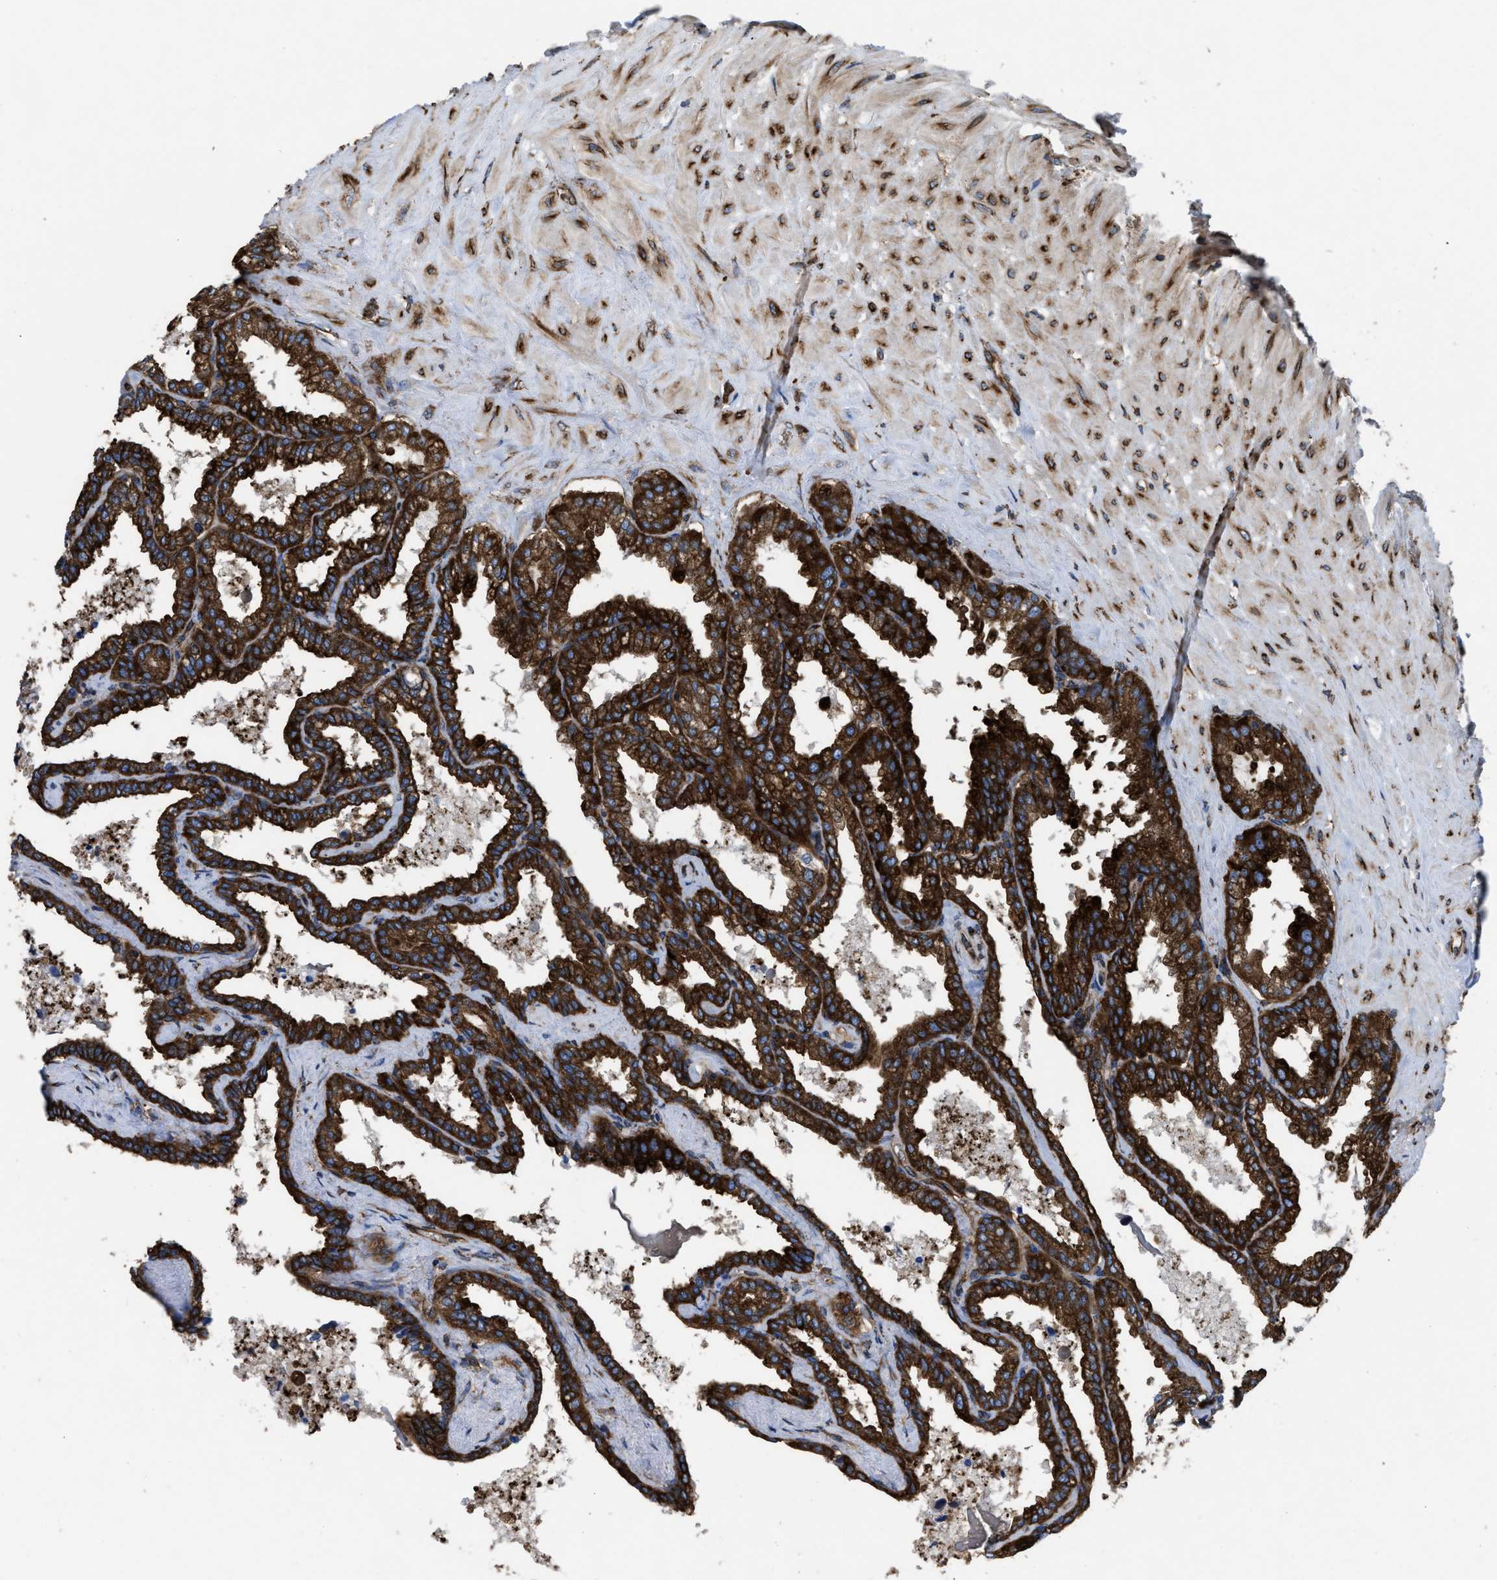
{"staining": {"intensity": "strong", "quantity": ">75%", "location": "cytoplasmic/membranous"}, "tissue": "seminal vesicle", "cell_type": "Glandular cells", "image_type": "normal", "snomed": [{"axis": "morphology", "description": "Normal tissue, NOS"}, {"axis": "topography", "description": "Seminal veicle"}], "caption": "A high amount of strong cytoplasmic/membranous positivity is identified in approximately >75% of glandular cells in unremarkable seminal vesicle.", "gene": "CAPRIN1", "patient": {"sex": "male", "age": 46}}